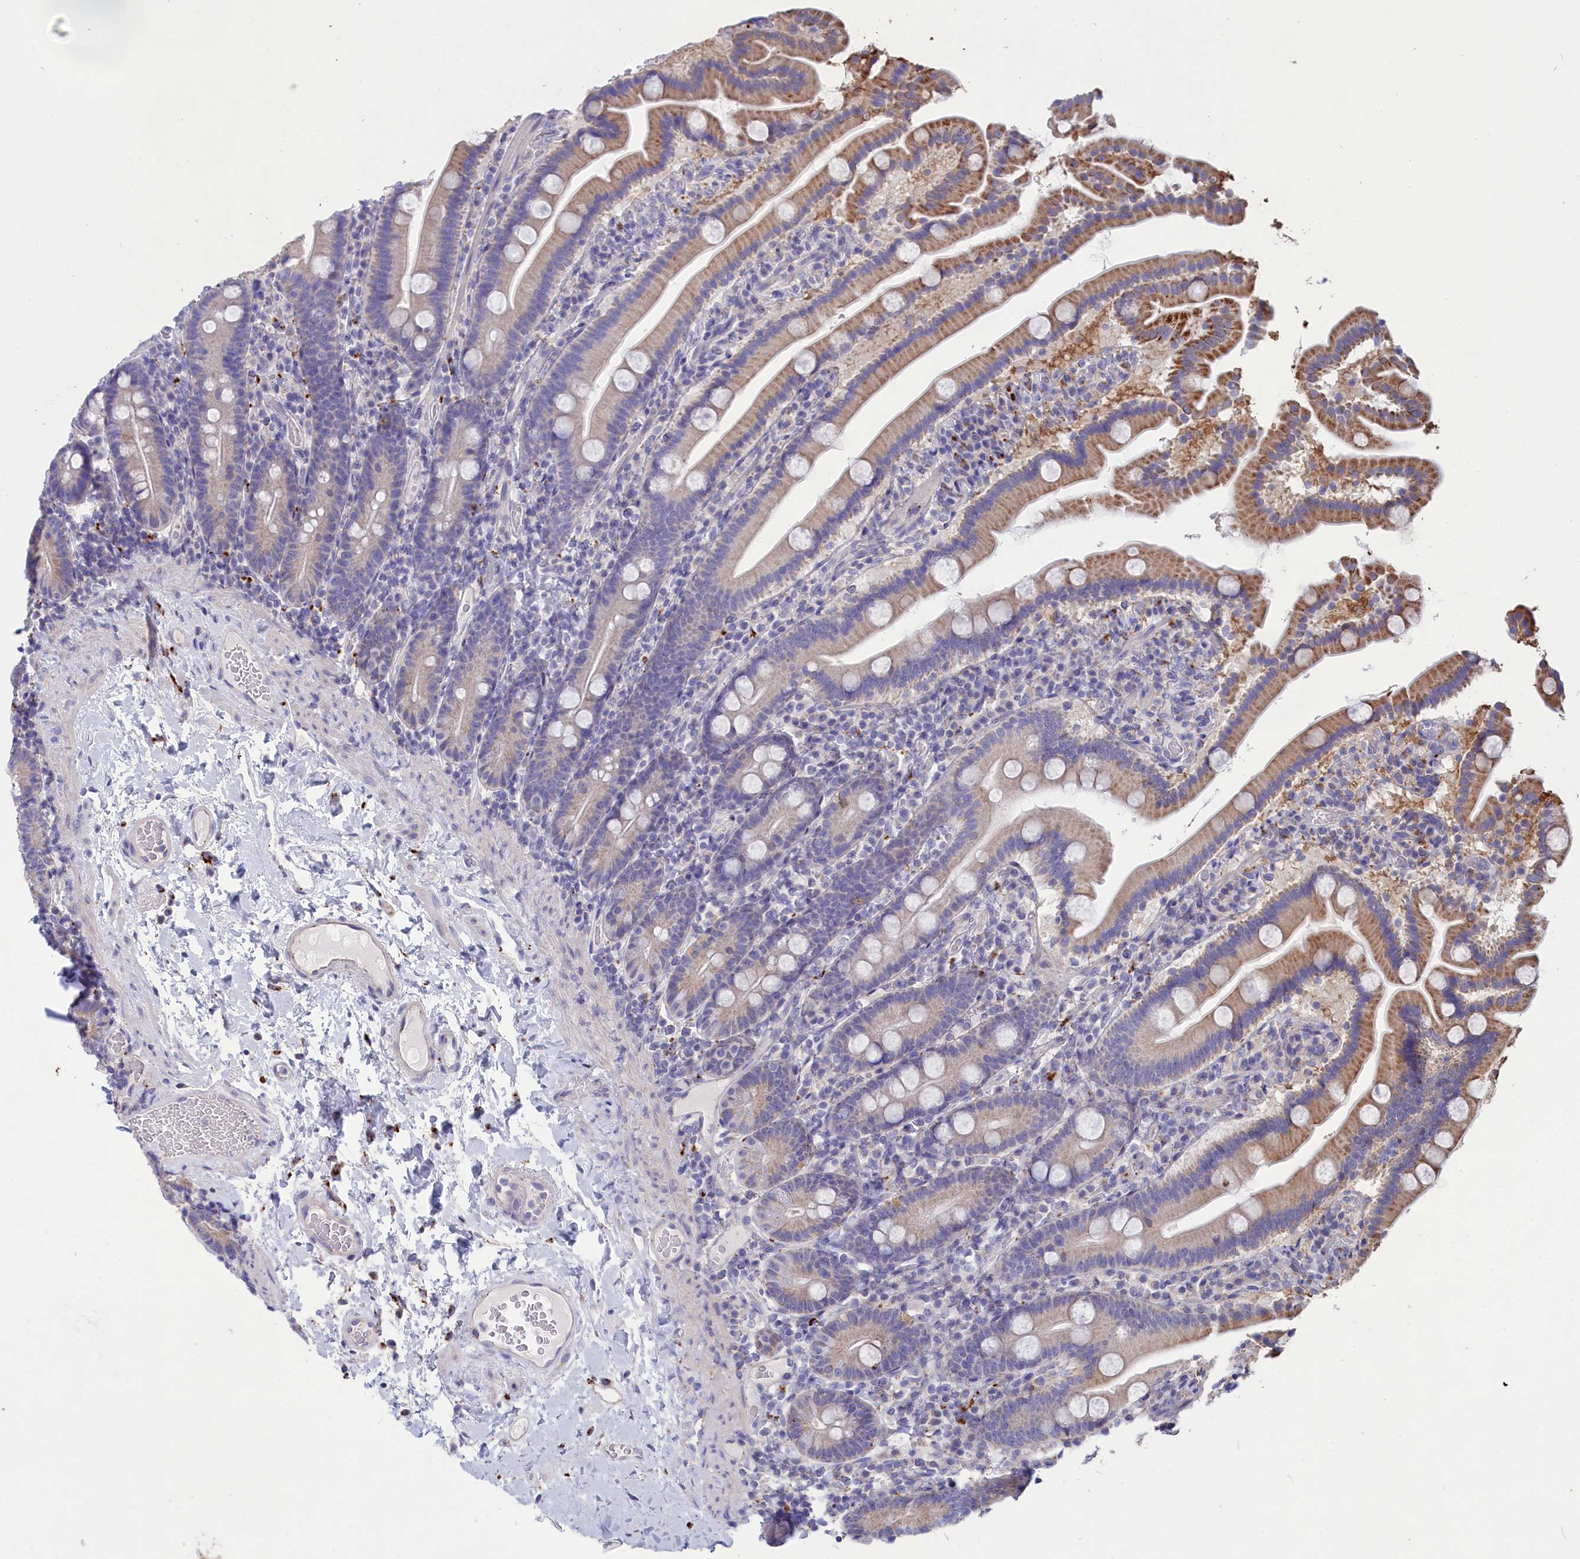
{"staining": {"intensity": "moderate", "quantity": "25%-75%", "location": "cytoplasmic/membranous"}, "tissue": "duodenum", "cell_type": "Glandular cells", "image_type": "normal", "snomed": [{"axis": "morphology", "description": "Normal tissue, NOS"}, {"axis": "topography", "description": "Duodenum"}], "caption": "Duodenum stained with immunohistochemistry (IHC) shows moderate cytoplasmic/membranous positivity in about 25%-75% of glandular cells.", "gene": "WDR6", "patient": {"sex": "male", "age": 55}}